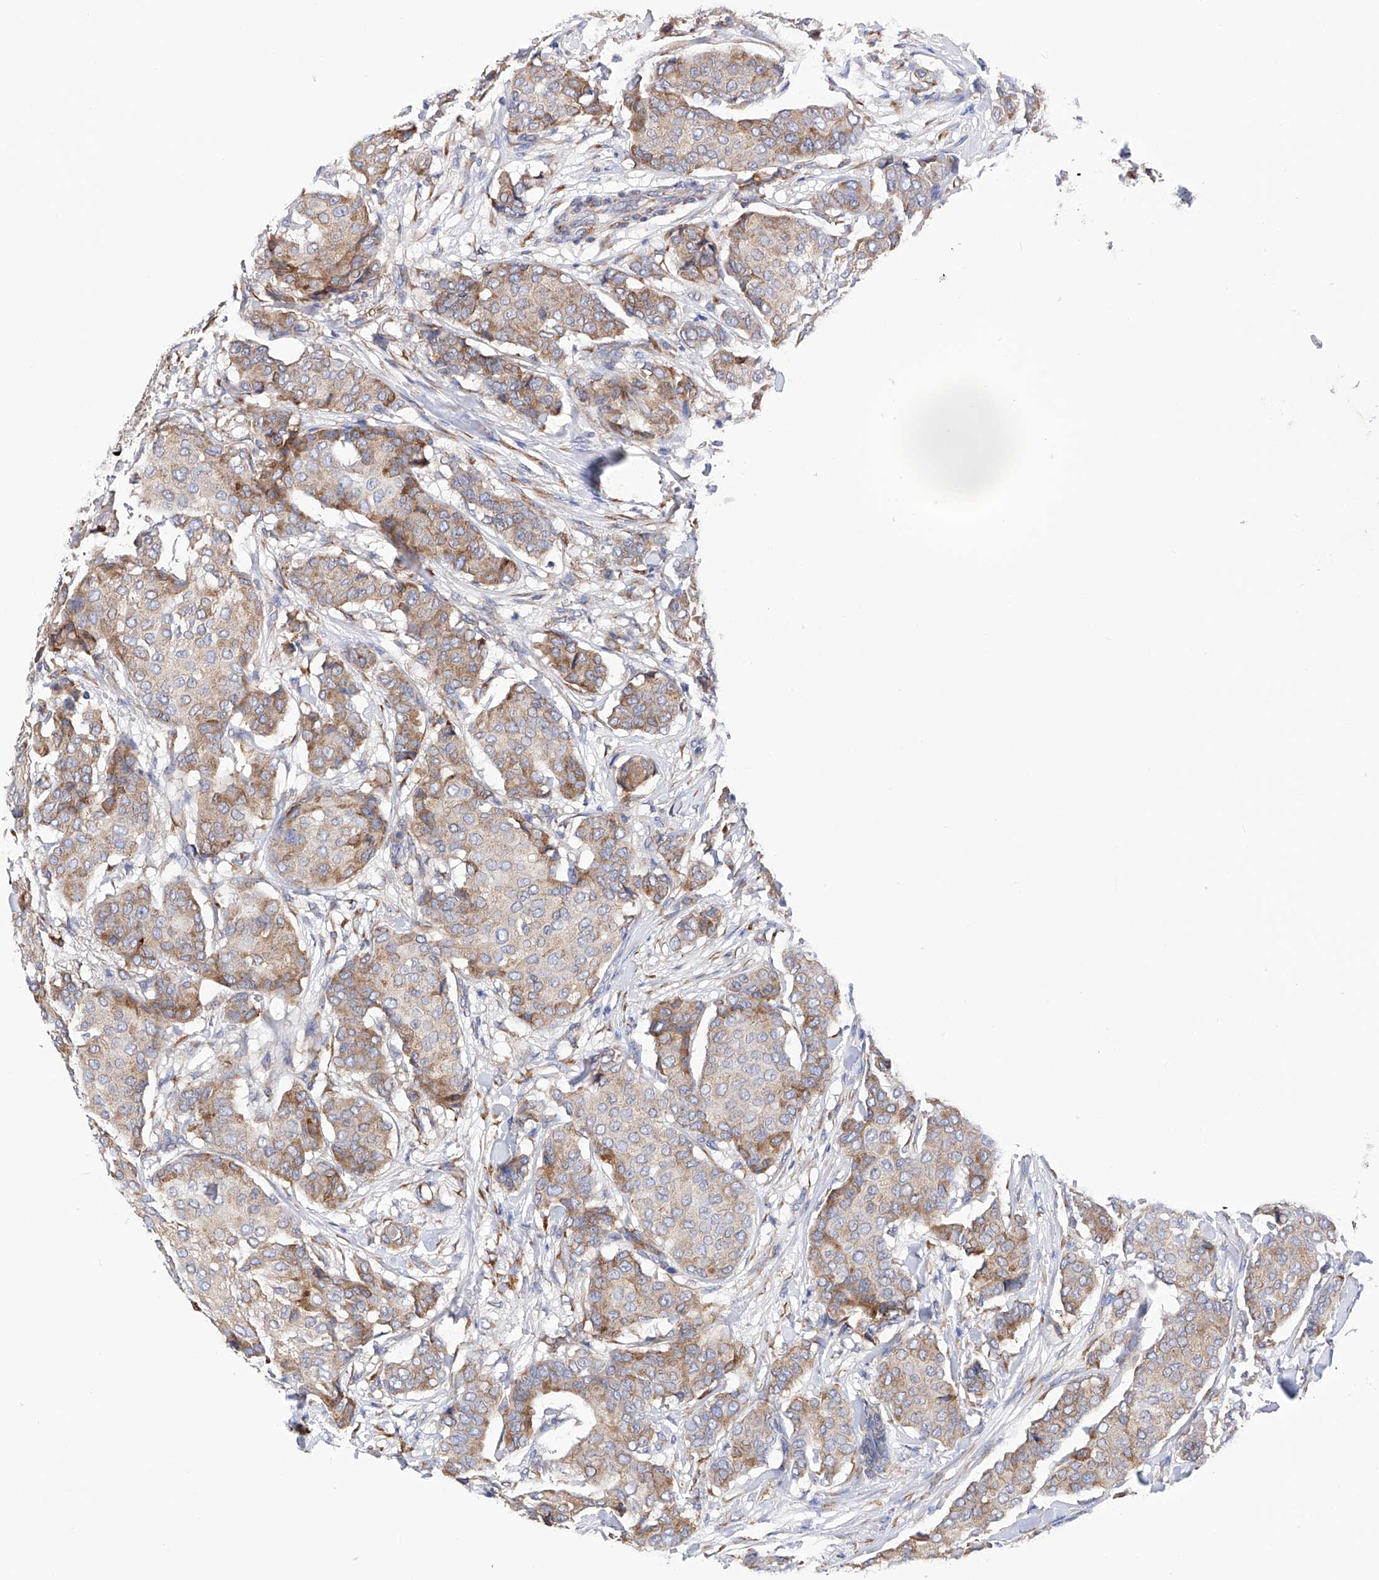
{"staining": {"intensity": "moderate", "quantity": "25%-75%", "location": "cytoplasmic/membranous"}, "tissue": "breast cancer", "cell_type": "Tumor cells", "image_type": "cancer", "snomed": [{"axis": "morphology", "description": "Duct carcinoma"}, {"axis": "topography", "description": "Breast"}], "caption": "This photomicrograph shows IHC staining of human breast cancer (intraductal carcinoma), with medium moderate cytoplasmic/membranous staining in approximately 25%-75% of tumor cells.", "gene": "PDIA5", "patient": {"sex": "female", "age": 75}}